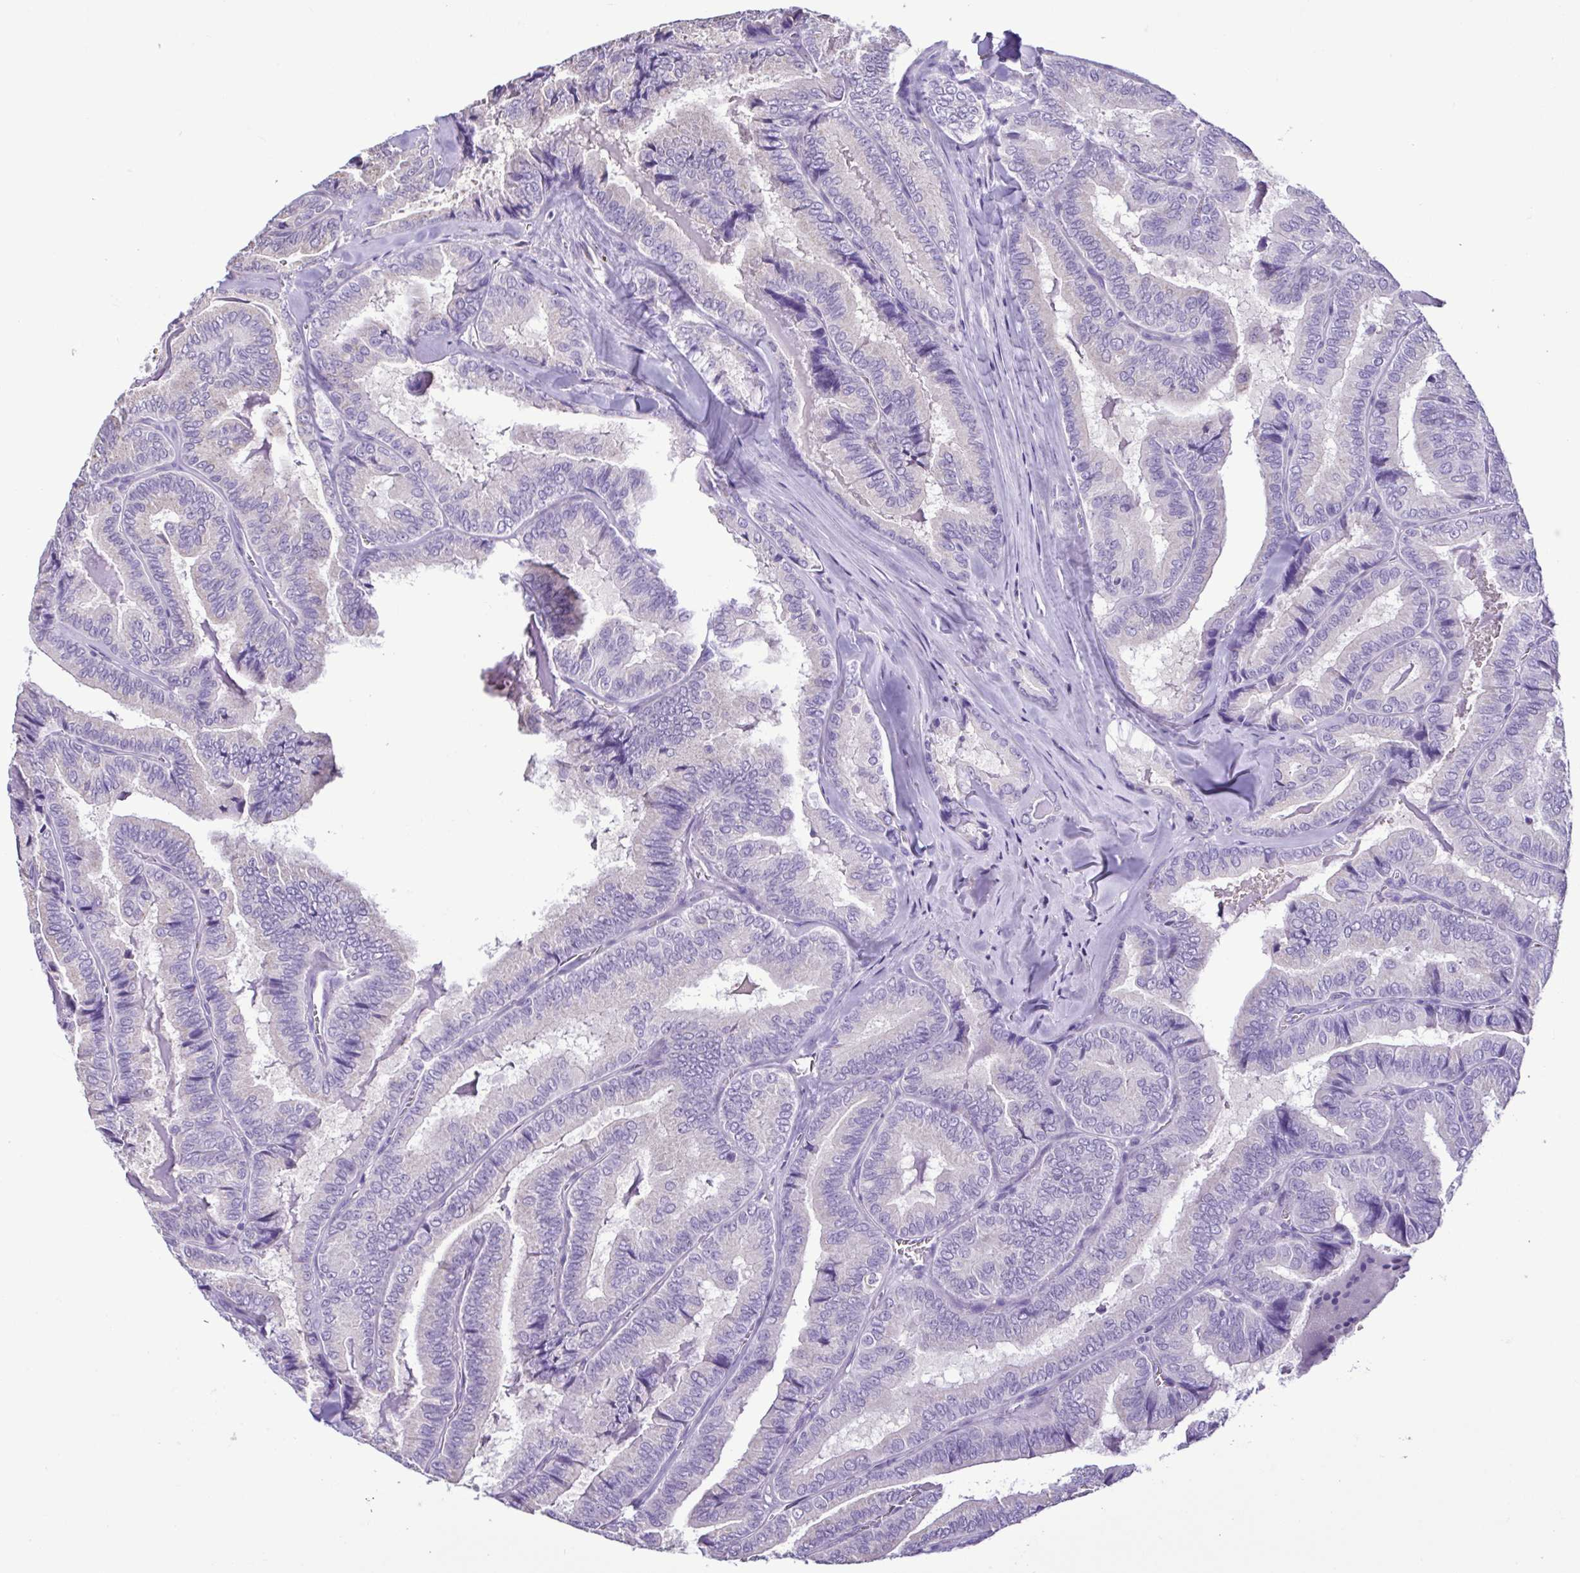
{"staining": {"intensity": "negative", "quantity": "none", "location": "none"}, "tissue": "thyroid cancer", "cell_type": "Tumor cells", "image_type": "cancer", "snomed": [{"axis": "morphology", "description": "Papillary adenocarcinoma, NOS"}, {"axis": "topography", "description": "Thyroid gland"}], "caption": "A high-resolution photomicrograph shows immunohistochemistry (IHC) staining of thyroid cancer (papillary adenocarcinoma), which exhibits no significant staining in tumor cells.", "gene": "CBY2", "patient": {"sex": "female", "age": 75}}